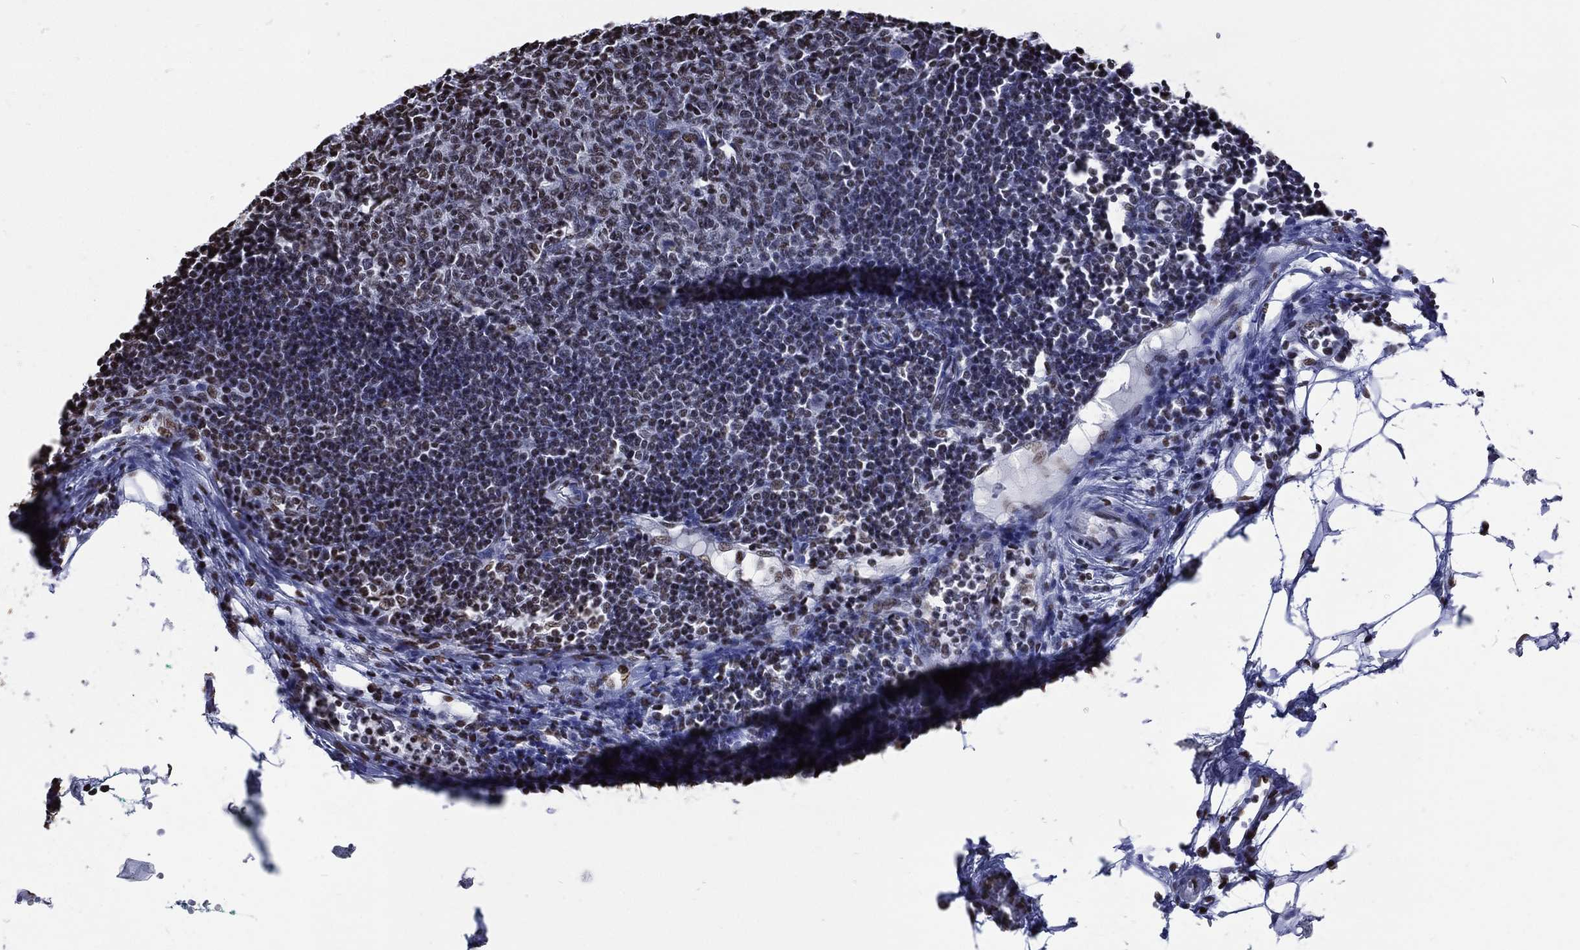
{"staining": {"intensity": "weak", "quantity": "<25%", "location": "nuclear"}, "tissue": "lymph node", "cell_type": "Germinal center cells", "image_type": "normal", "snomed": [{"axis": "morphology", "description": "Normal tissue, NOS"}, {"axis": "topography", "description": "Lymph node"}, {"axis": "topography", "description": "Salivary gland"}], "caption": "High magnification brightfield microscopy of benign lymph node stained with DAB (brown) and counterstained with hematoxylin (blue): germinal center cells show no significant positivity. (DAB immunohistochemistry (IHC) with hematoxylin counter stain).", "gene": "RETREG2", "patient": {"sex": "male", "age": 83}}